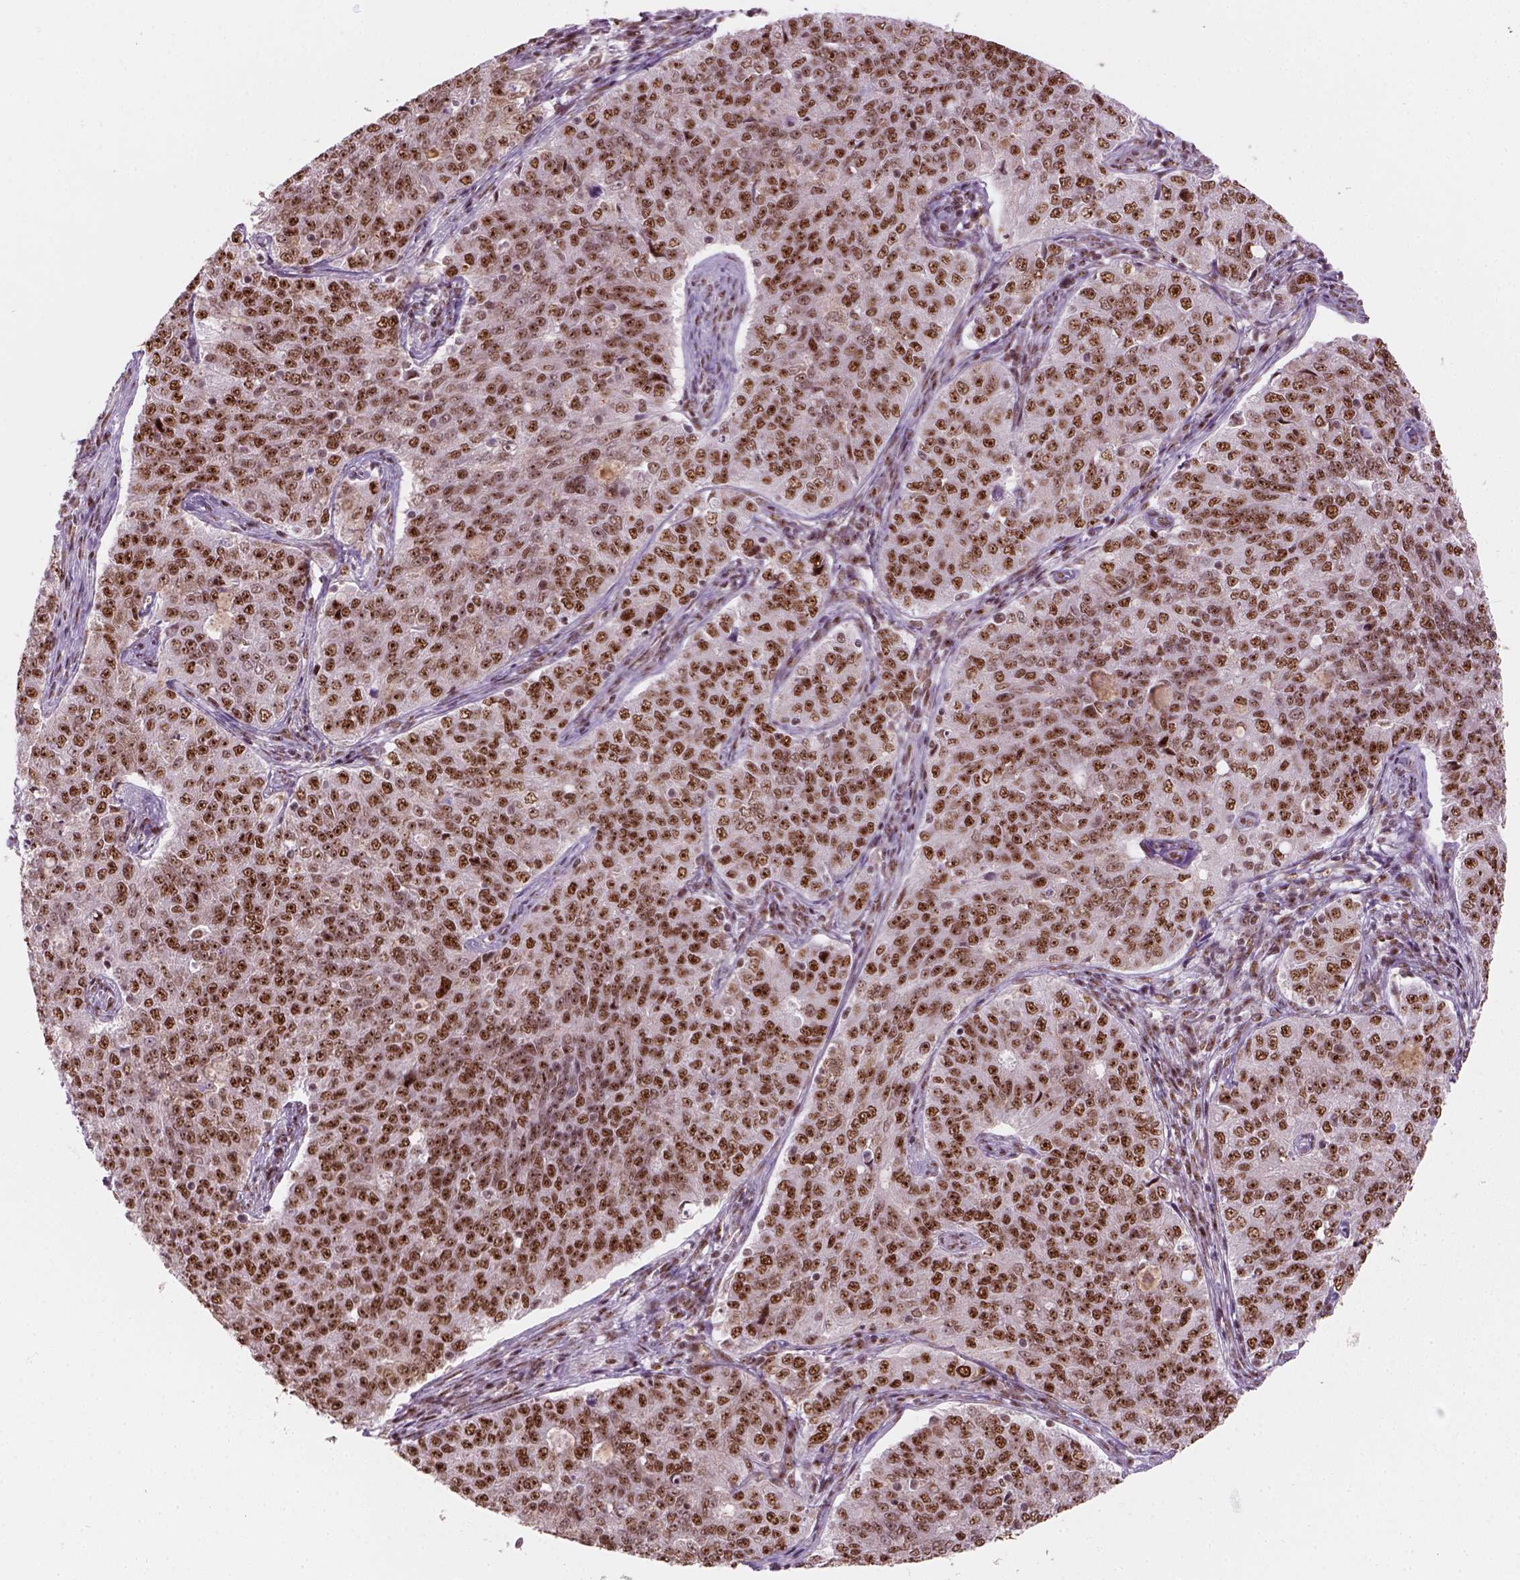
{"staining": {"intensity": "strong", "quantity": ">75%", "location": "nuclear"}, "tissue": "endometrial cancer", "cell_type": "Tumor cells", "image_type": "cancer", "snomed": [{"axis": "morphology", "description": "Adenocarcinoma, NOS"}, {"axis": "topography", "description": "Endometrium"}], "caption": "Adenocarcinoma (endometrial) stained with a brown dye displays strong nuclear positive expression in about >75% of tumor cells.", "gene": "GTF2F1", "patient": {"sex": "female", "age": 43}}